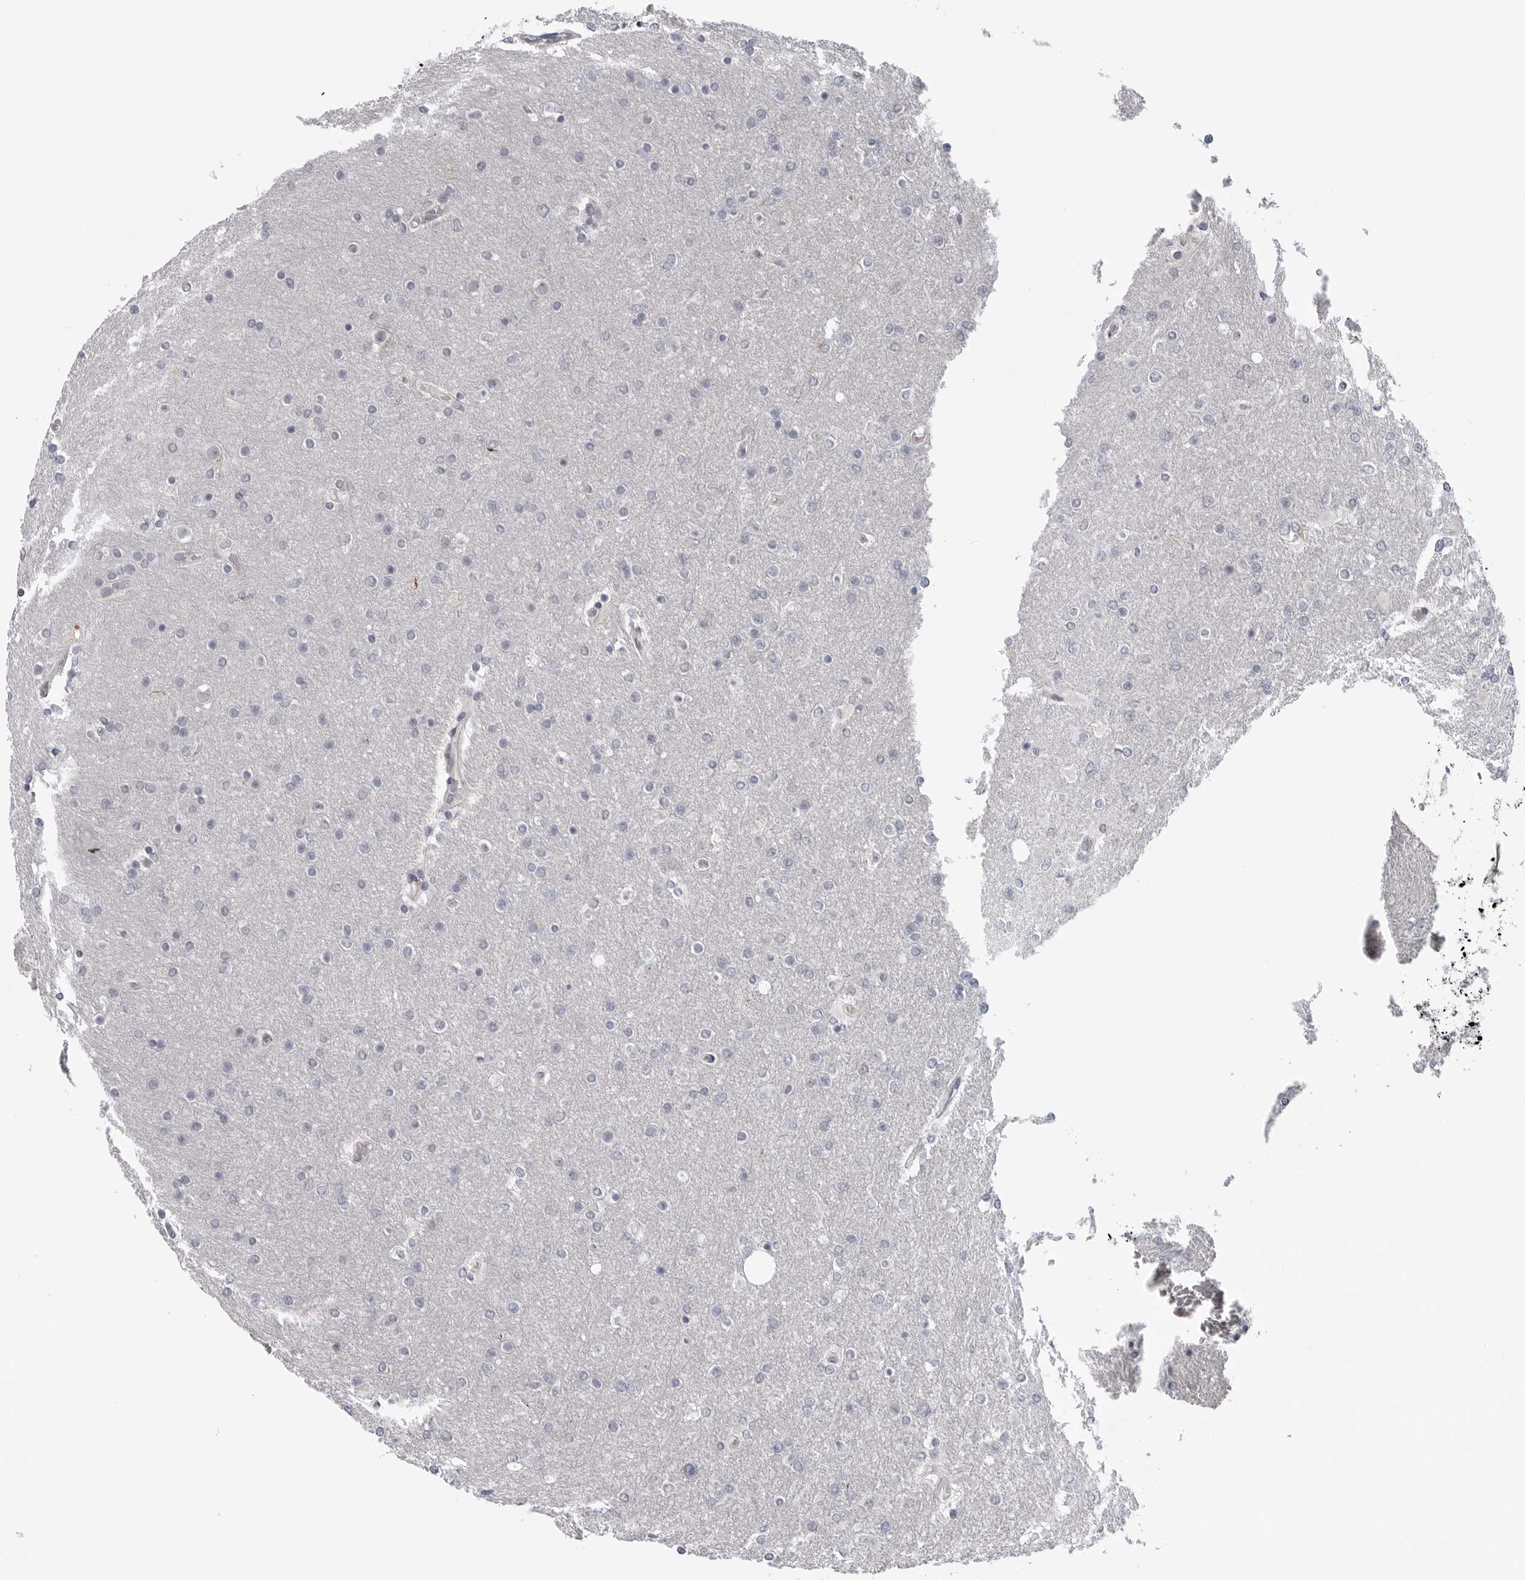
{"staining": {"intensity": "negative", "quantity": "none", "location": "none"}, "tissue": "glioma", "cell_type": "Tumor cells", "image_type": "cancer", "snomed": [{"axis": "morphology", "description": "Glioma, malignant, High grade"}, {"axis": "topography", "description": "Cerebral cortex"}], "caption": "IHC histopathology image of neoplastic tissue: glioma stained with DAB (3,3'-diaminobenzidine) shows no significant protein staining in tumor cells. (Stains: DAB (3,3'-diaminobenzidine) IHC with hematoxylin counter stain, Microscopy: brightfield microscopy at high magnification).", "gene": "LRRC45", "patient": {"sex": "female", "age": 36}}